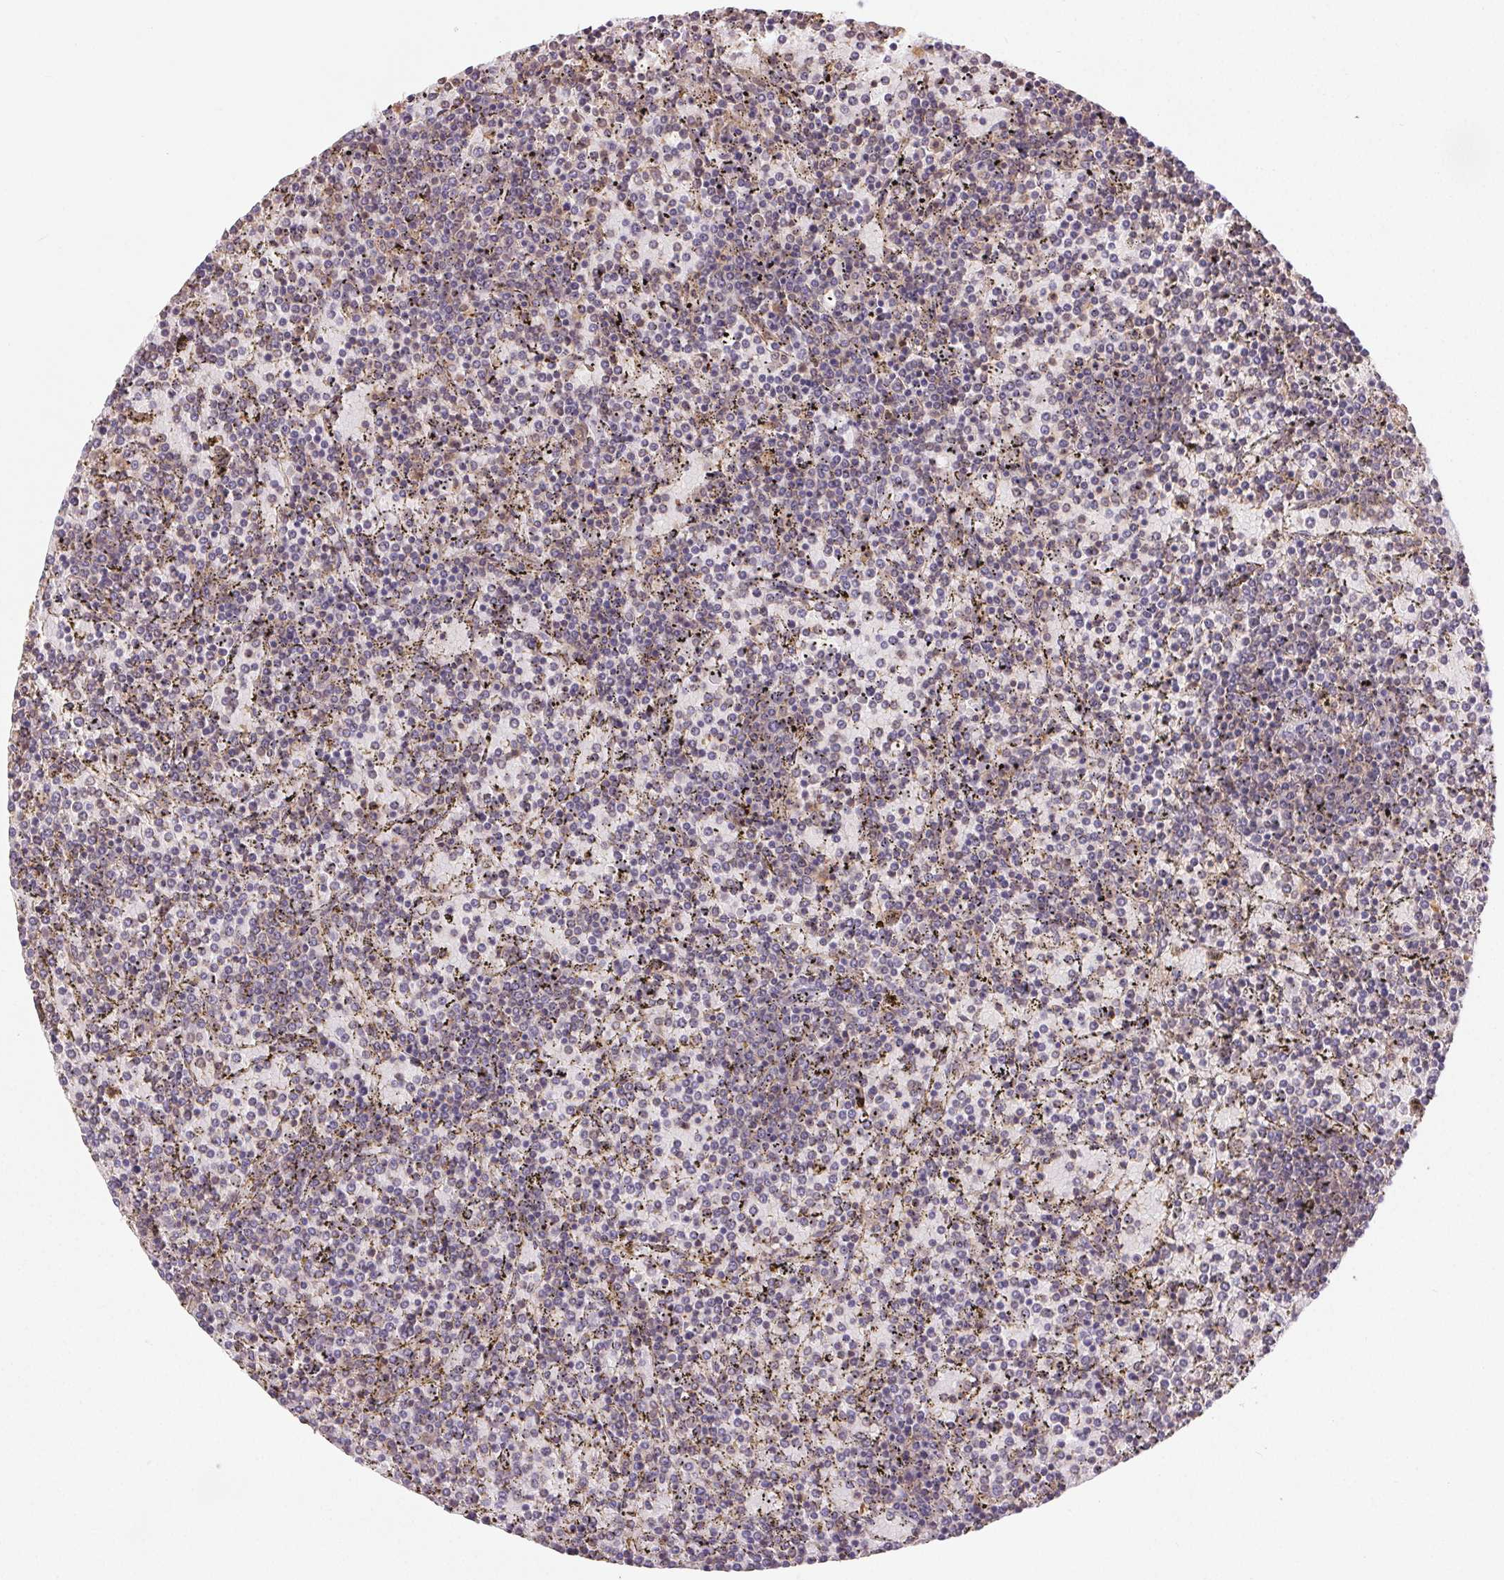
{"staining": {"intensity": "negative", "quantity": "none", "location": "none"}, "tissue": "lymphoma", "cell_type": "Tumor cells", "image_type": "cancer", "snomed": [{"axis": "morphology", "description": "Malignant lymphoma, non-Hodgkin's type, Low grade"}, {"axis": "topography", "description": "Spleen"}], "caption": "The histopathology image demonstrates no significant staining in tumor cells of lymphoma. The staining is performed using DAB (3,3'-diaminobenzidine) brown chromogen with nuclei counter-stained in using hematoxylin.", "gene": "MAPKAPK2", "patient": {"sex": "female", "age": 77}}